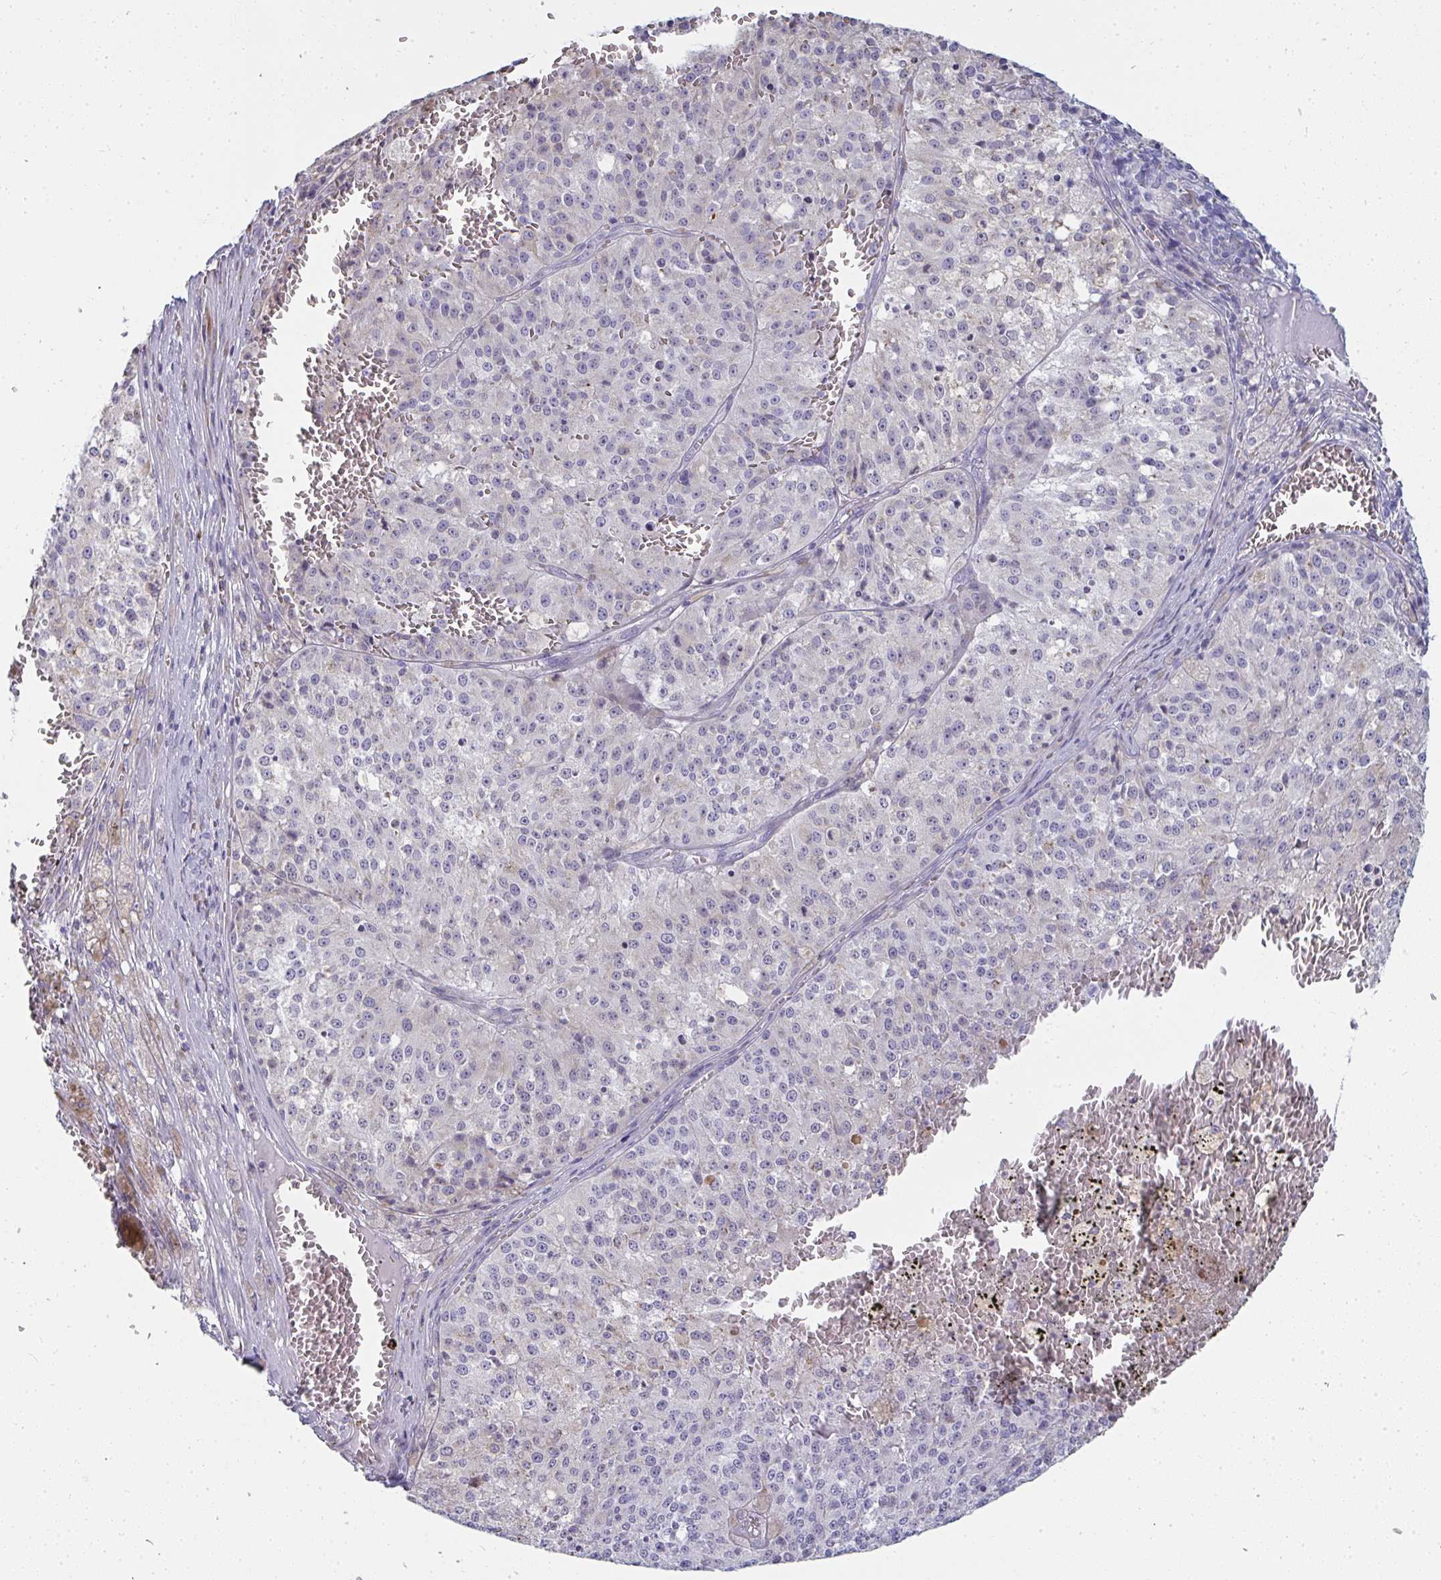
{"staining": {"intensity": "negative", "quantity": "none", "location": "none"}, "tissue": "melanoma", "cell_type": "Tumor cells", "image_type": "cancer", "snomed": [{"axis": "morphology", "description": "Malignant melanoma, Metastatic site"}, {"axis": "topography", "description": "Lymph node"}], "caption": "Melanoma stained for a protein using IHC exhibits no expression tumor cells.", "gene": "SHROOM1", "patient": {"sex": "female", "age": 64}}